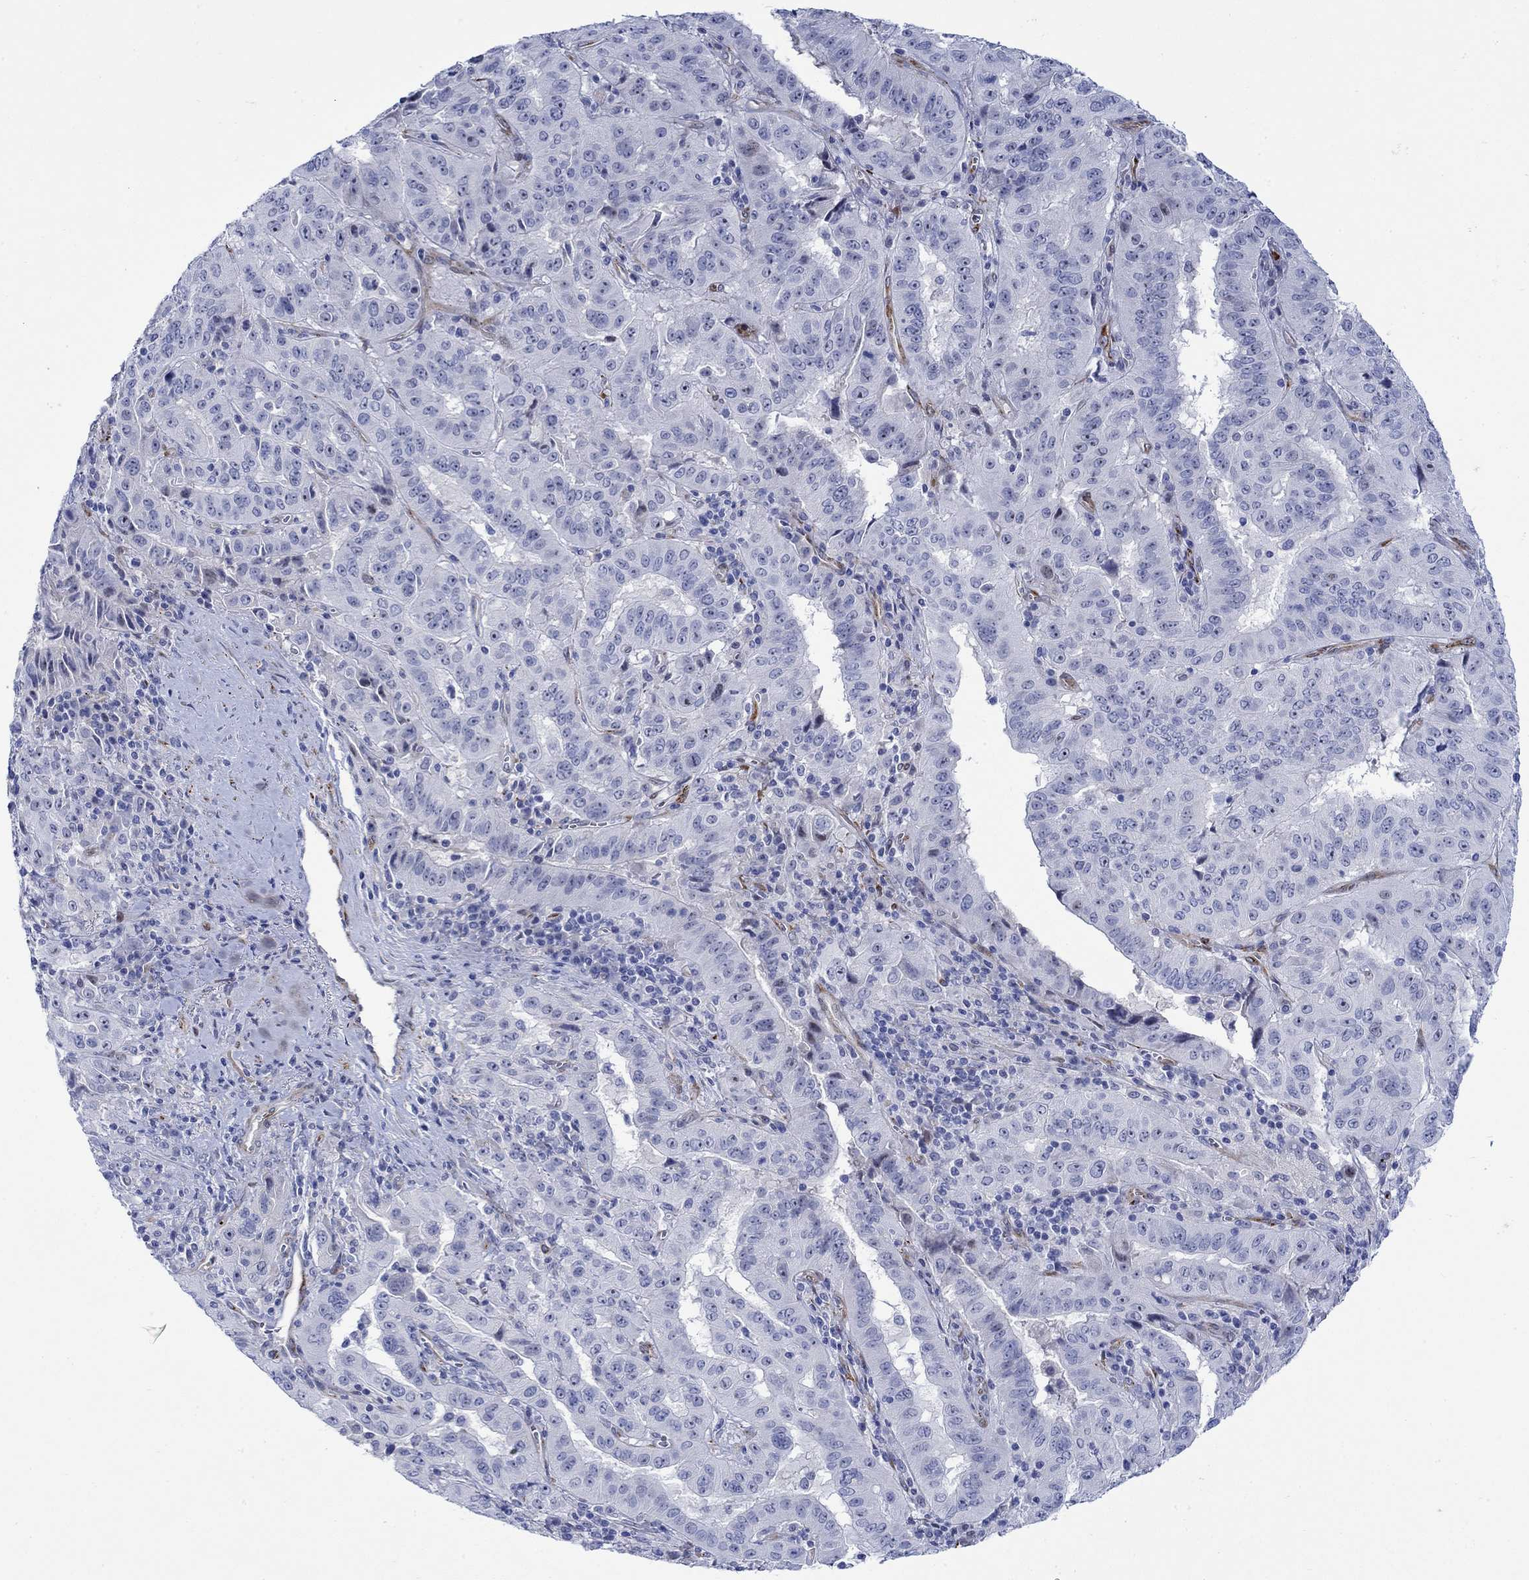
{"staining": {"intensity": "negative", "quantity": "none", "location": "none"}, "tissue": "pancreatic cancer", "cell_type": "Tumor cells", "image_type": "cancer", "snomed": [{"axis": "morphology", "description": "Adenocarcinoma, NOS"}, {"axis": "topography", "description": "Pancreas"}], "caption": "Immunohistochemistry micrograph of neoplastic tissue: pancreatic cancer stained with DAB demonstrates no significant protein positivity in tumor cells.", "gene": "KSR2", "patient": {"sex": "male", "age": 63}}